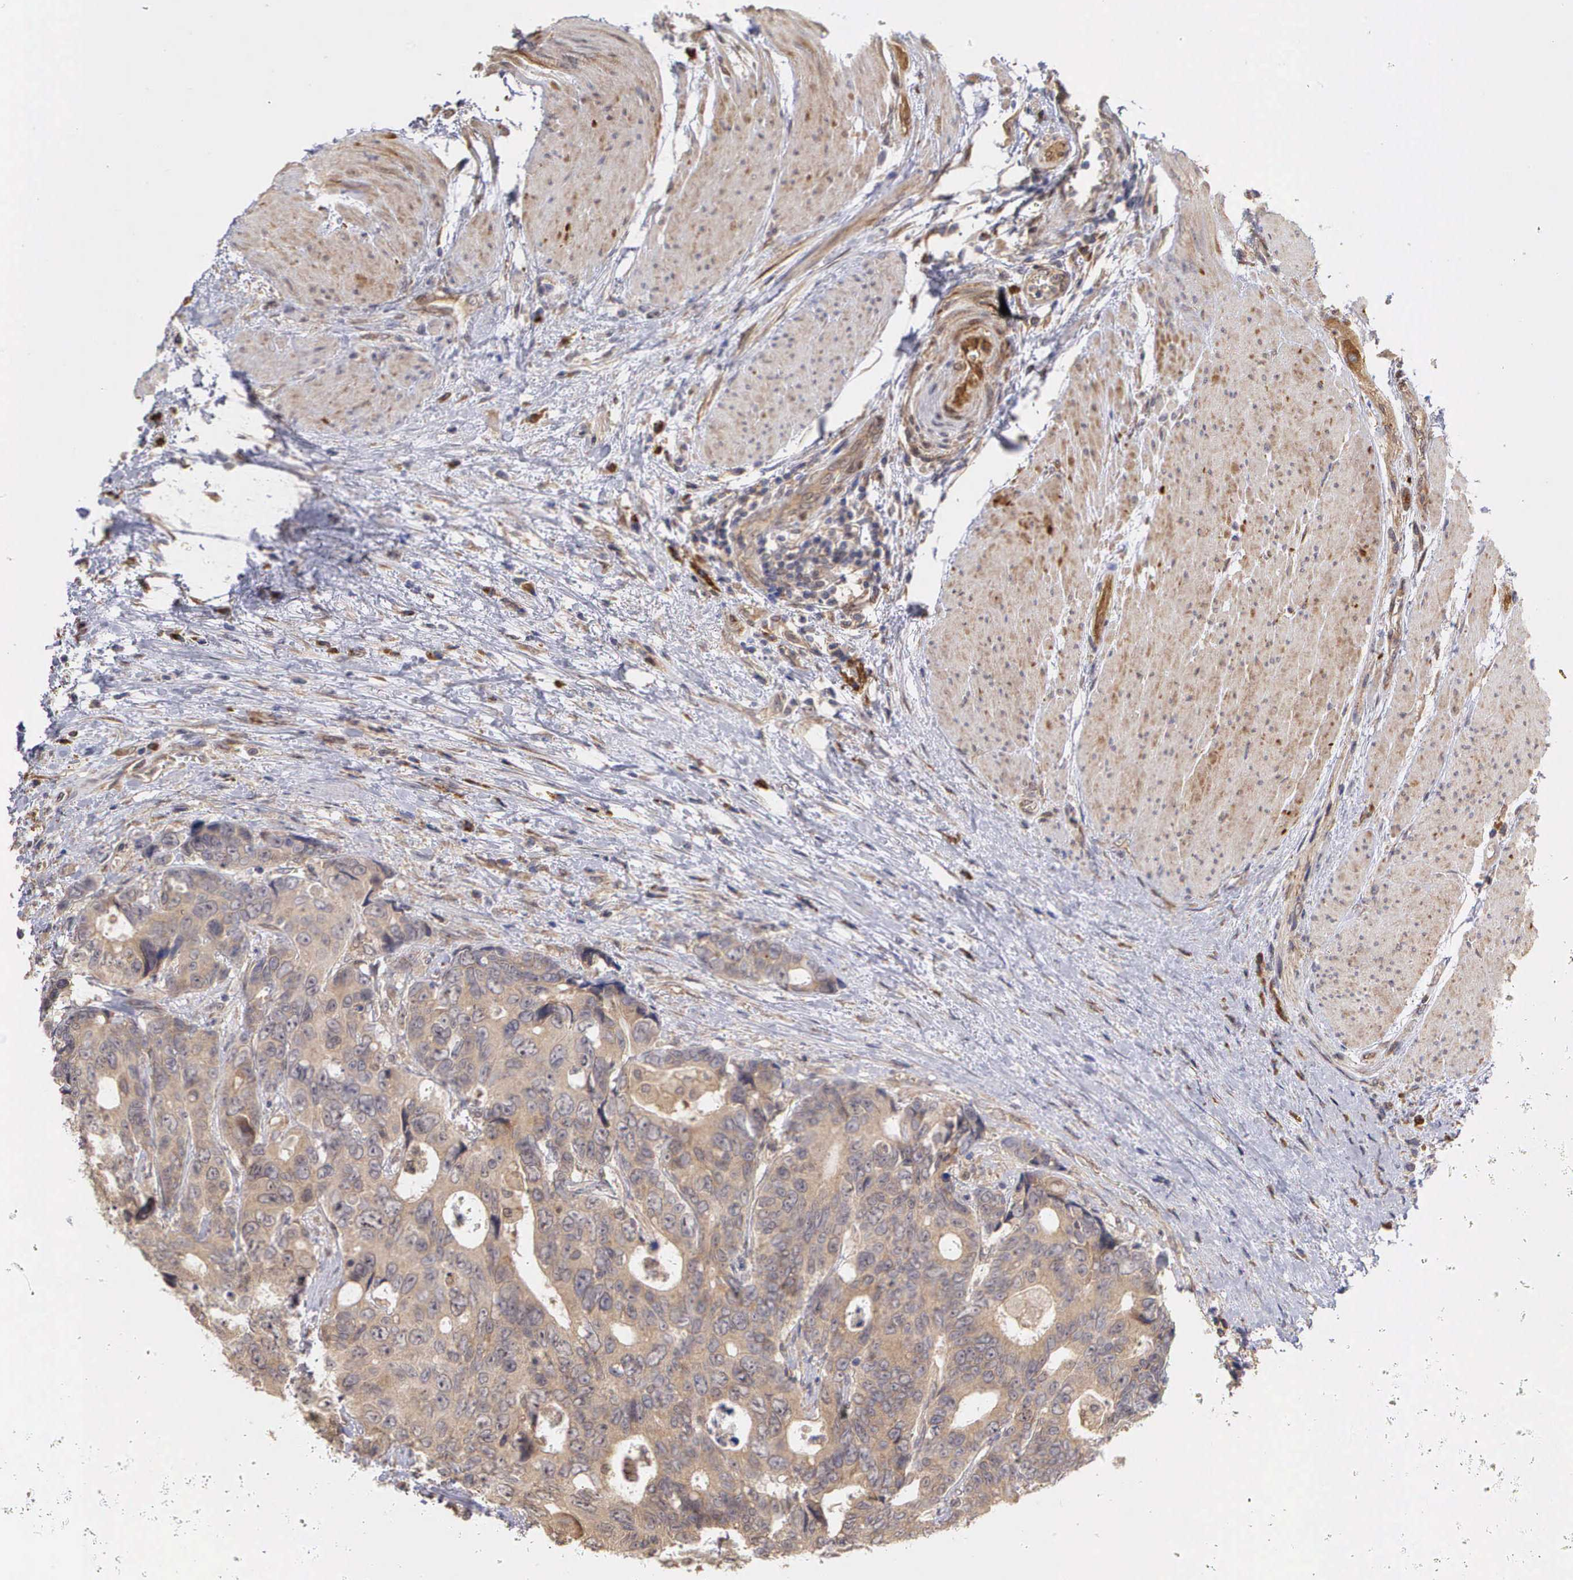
{"staining": {"intensity": "weak", "quantity": ">75%", "location": "cytoplasmic/membranous"}, "tissue": "colorectal cancer", "cell_type": "Tumor cells", "image_type": "cancer", "snomed": [{"axis": "morphology", "description": "Adenocarcinoma, NOS"}, {"axis": "topography", "description": "Rectum"}], "caption": "Immunohistochemical staining of human colorectal adenocarcinoma displays low levels of weak cytoplasmic/membranous protein staining in about >75% of tumor cells.", "gene": "DNAJB7", "patient": {"sex": "female", "age": 67}}